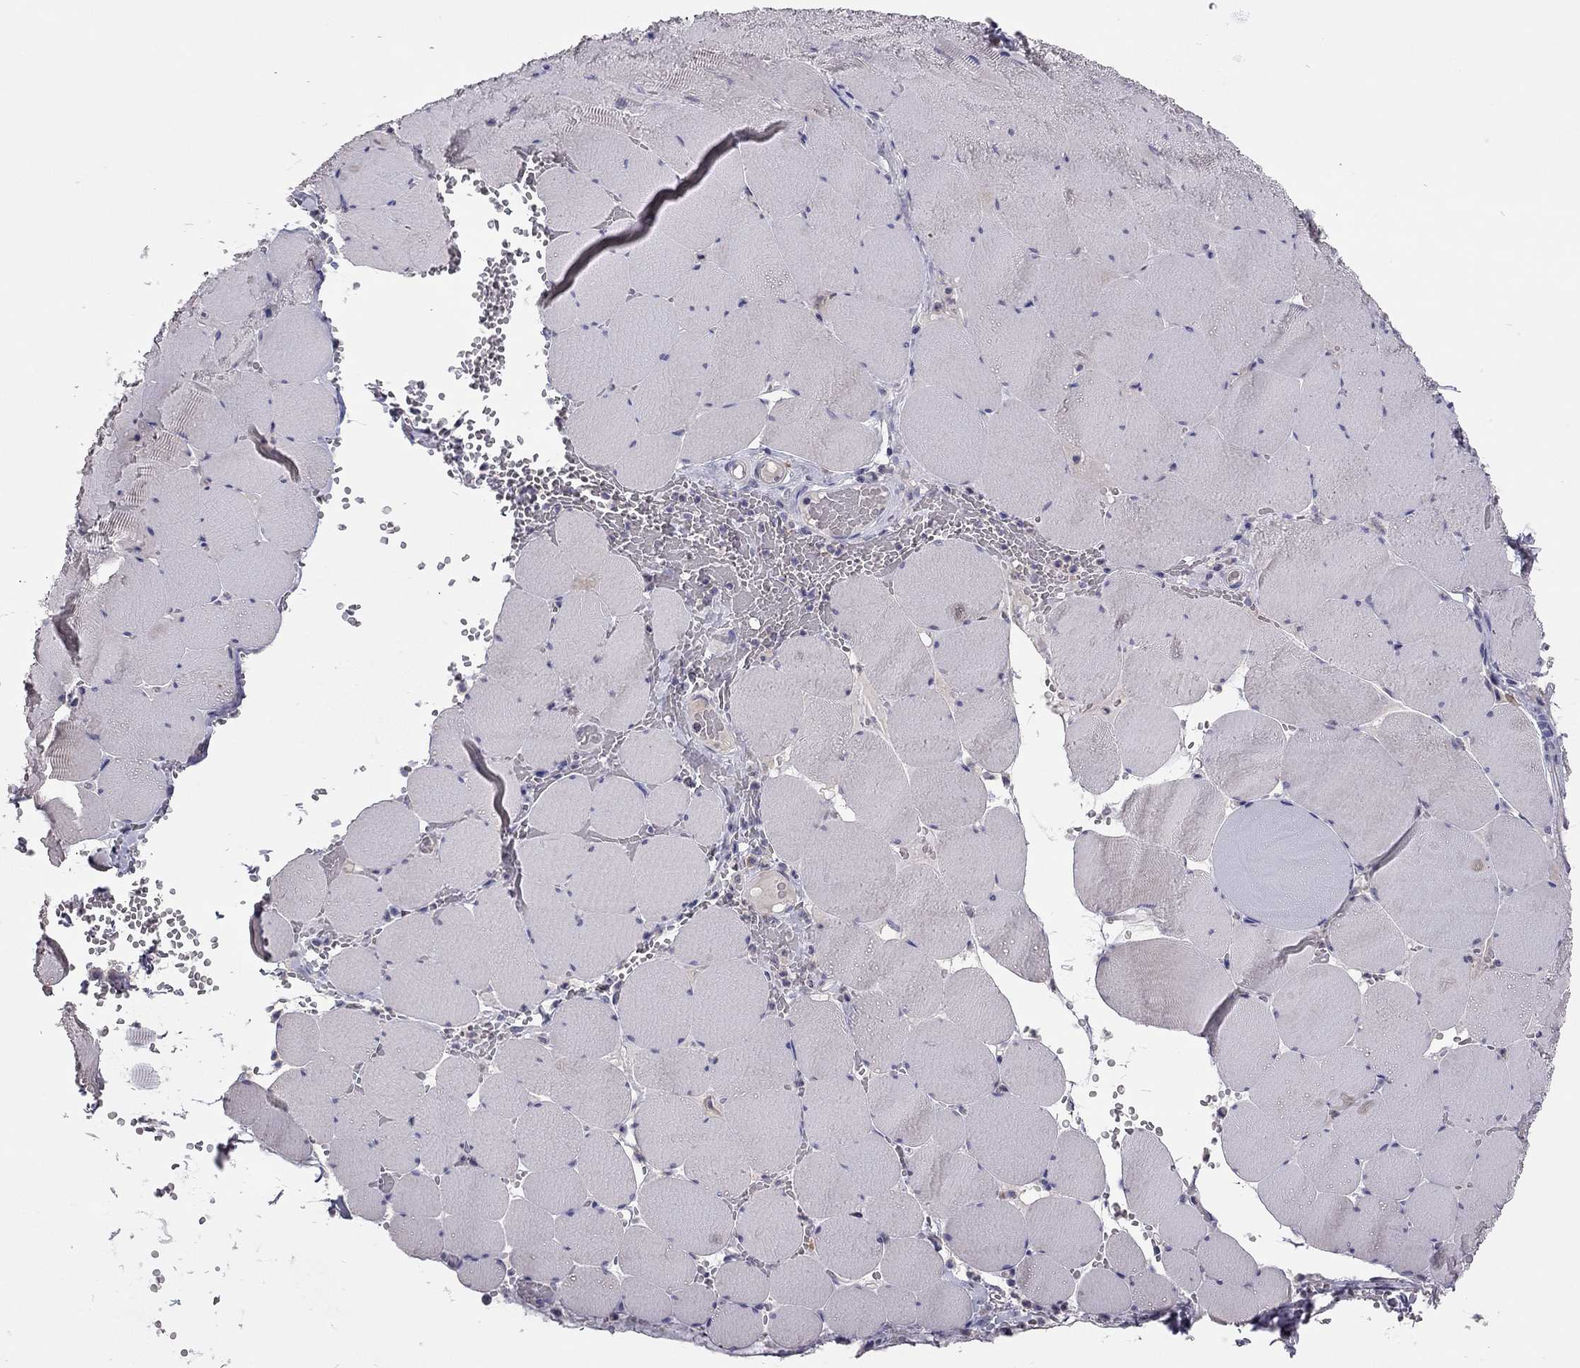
{"staining": {"intensity": "negative", "quantity": "none", "location": "none"}, "tissue": "skeletal muscle", "cell_type": "Myocytes", "image_type": "normal", "snomed": [{"axis": "morphology", "description": "Normal tissue, NOS"}, {"axis": "morphology", "description": "Malignant melanoma, Metastatic site"}, {"axis": "topography", "description": "Skeletal muscle"}], "caption": "This histopathology image is of benign skeletal muscle stained with immunohistochemistry (IHC) to label a protein in brown with the nuclei are counter-stained blue. There is no staining in myocytes.", "gene": "SCARB1", "patient": {"sex": "male", "age": 50}}